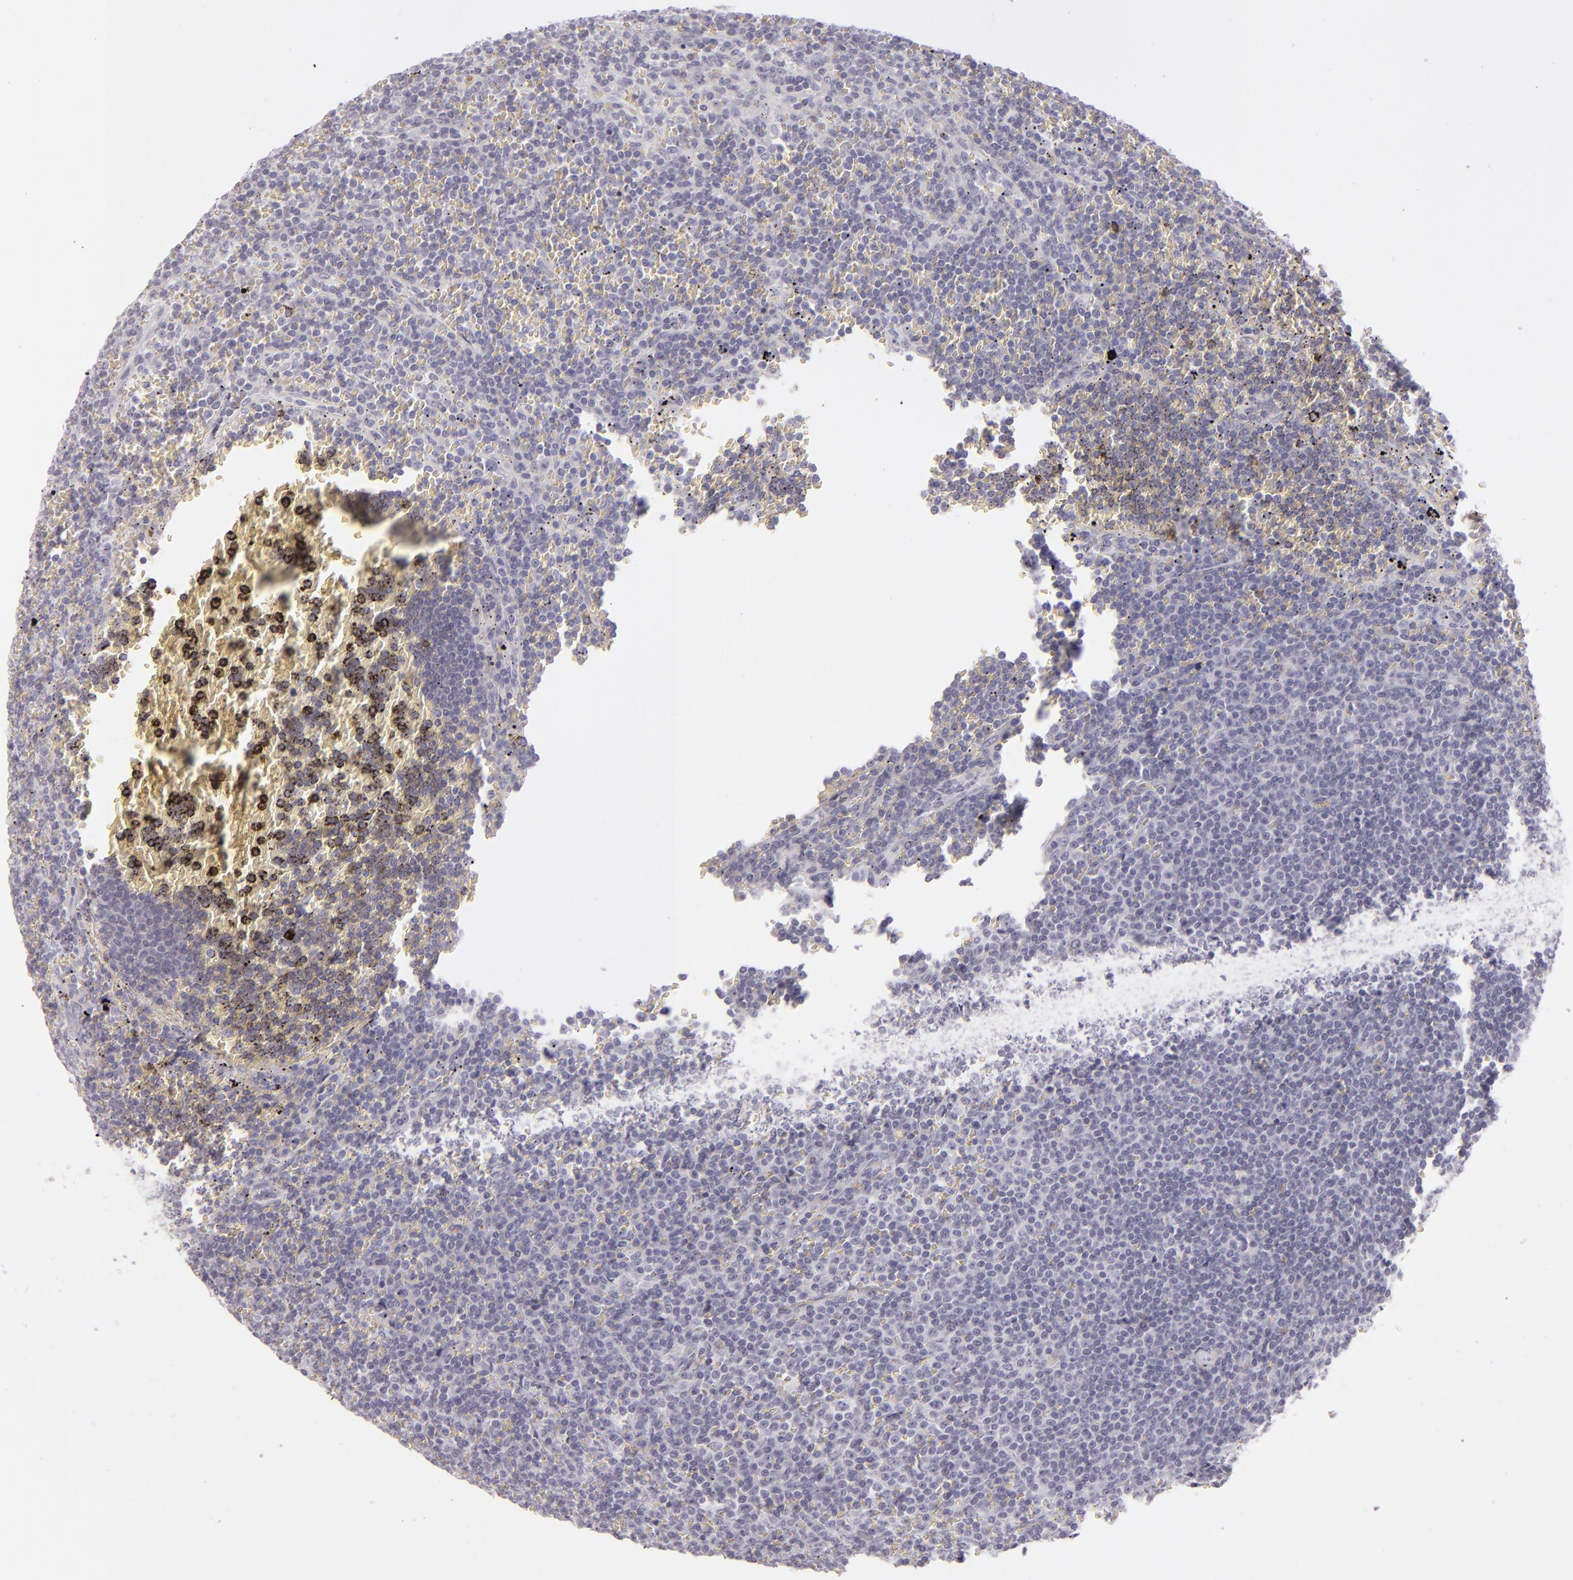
{"staining": {"intensity": "negative", "quantity": "none", "location": "none"}, "tissue": "lymphoma", "cell_type": "Tumor cells", "image_type": "cancer", "snomed": [{"axis": "morphology", "description": "Malignant lymphoma, non-Hodgkin's type, Low grade"}, {"axis": "topography", "description": "Spleen"}], "caption": "This micrograph is of malignant lymphoma, non-Hodgkin's type (low-grade) stained with immunohistochemistry (IHC) to label a protein in brown with the nuclei are counter-stained blue. There is no positivity in tumor cells.", "gene": "CDX2", "patient": {"sex": "male", "age": 80}}